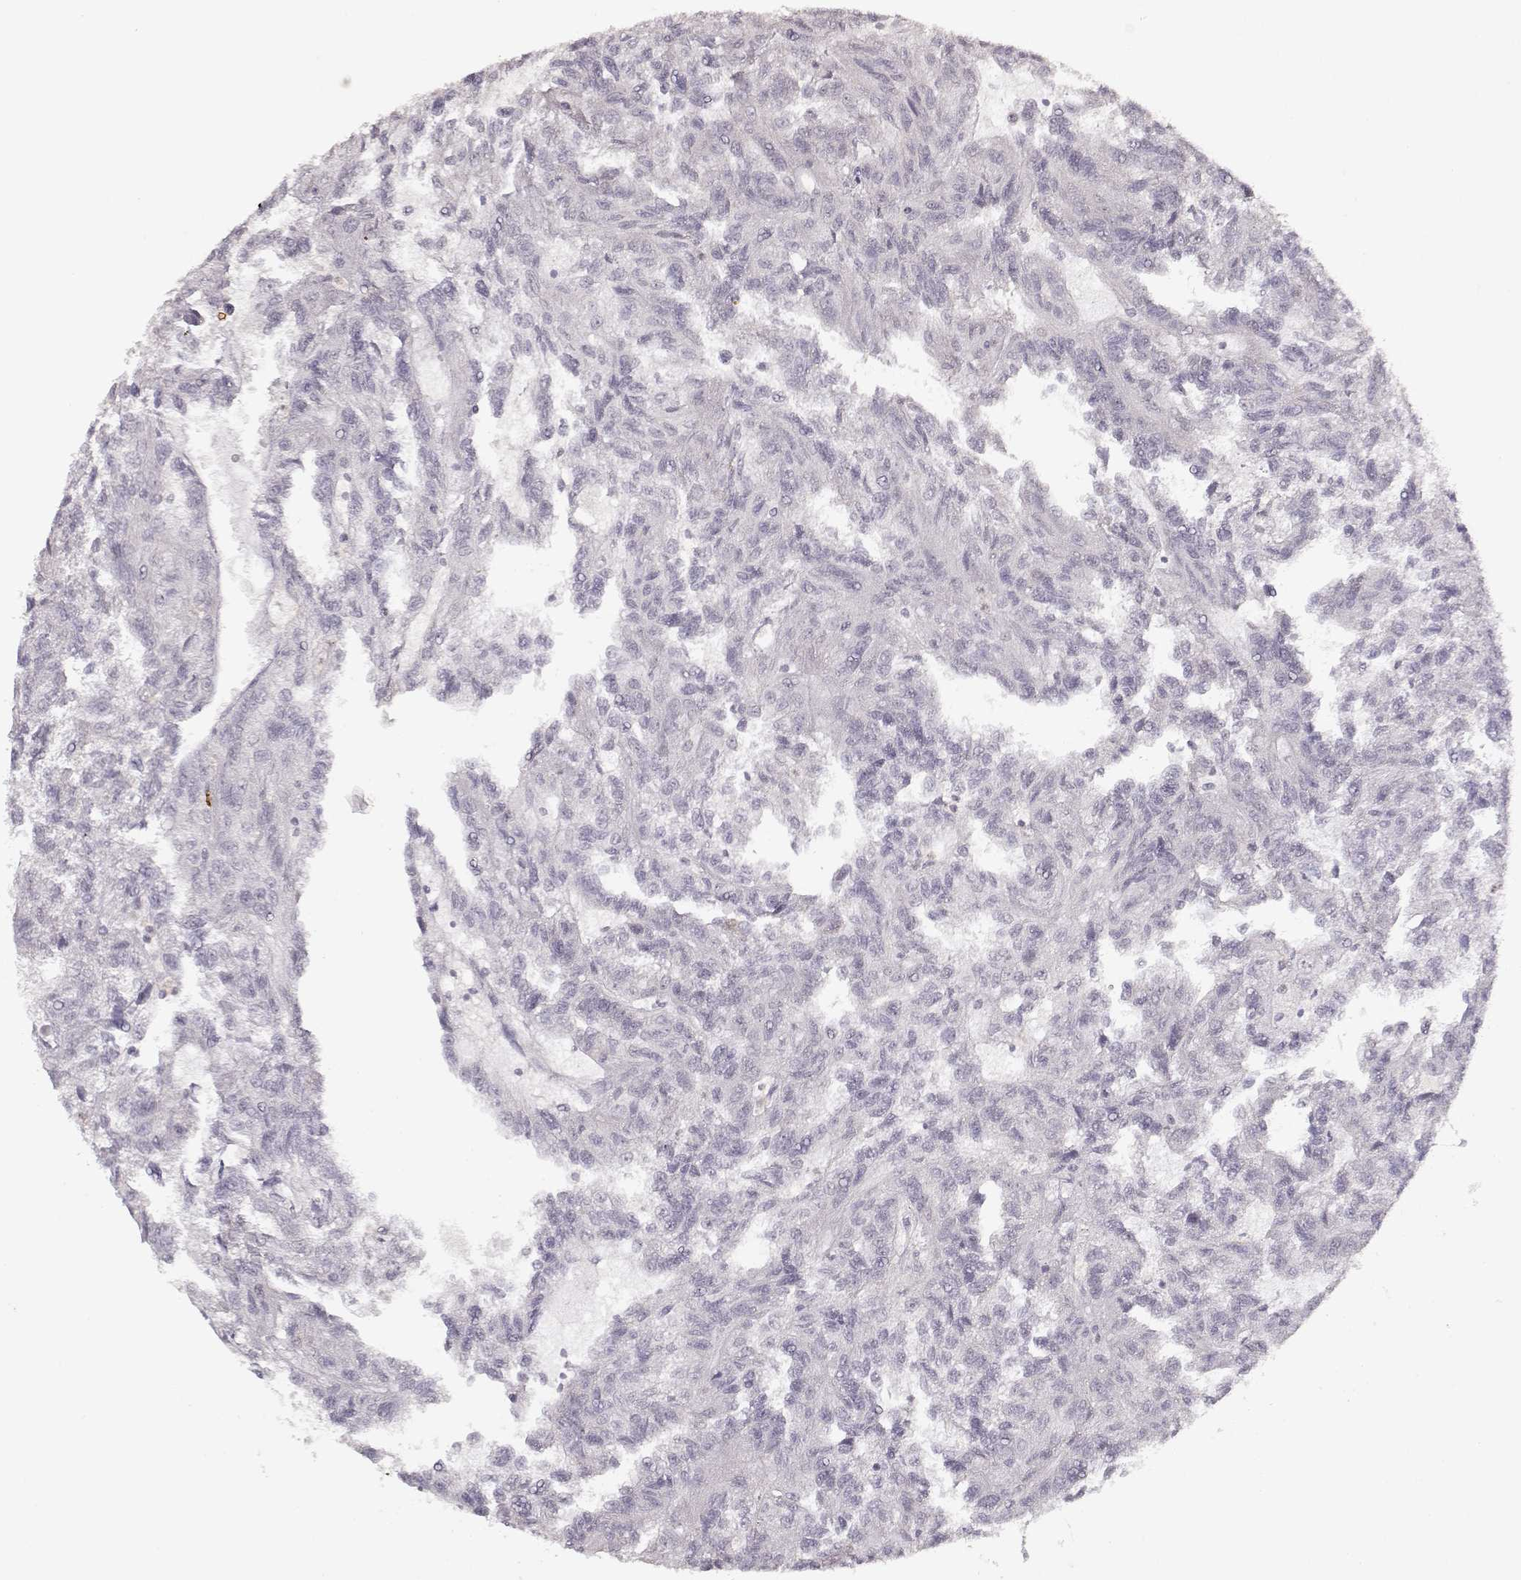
{"staining": {"intensity": "negative", "quantity": "none", "location": "none"}, "tissue": "renal cancer", "cell_type": "Tumor cells", "image_type": "cancer", "snomed": [{"axis": "morphology", "description": "Adenocarcinoma, NOS"}, {"axis": "topography", "description": "Kidney"}], "caption": "IHC histopathology image of renal adenocarcinoma stained for a protein (brown), which demonstrates no positivity in tumor cells.", "gene": "S100B", "patient": {"sex": "male", "age": 79}}